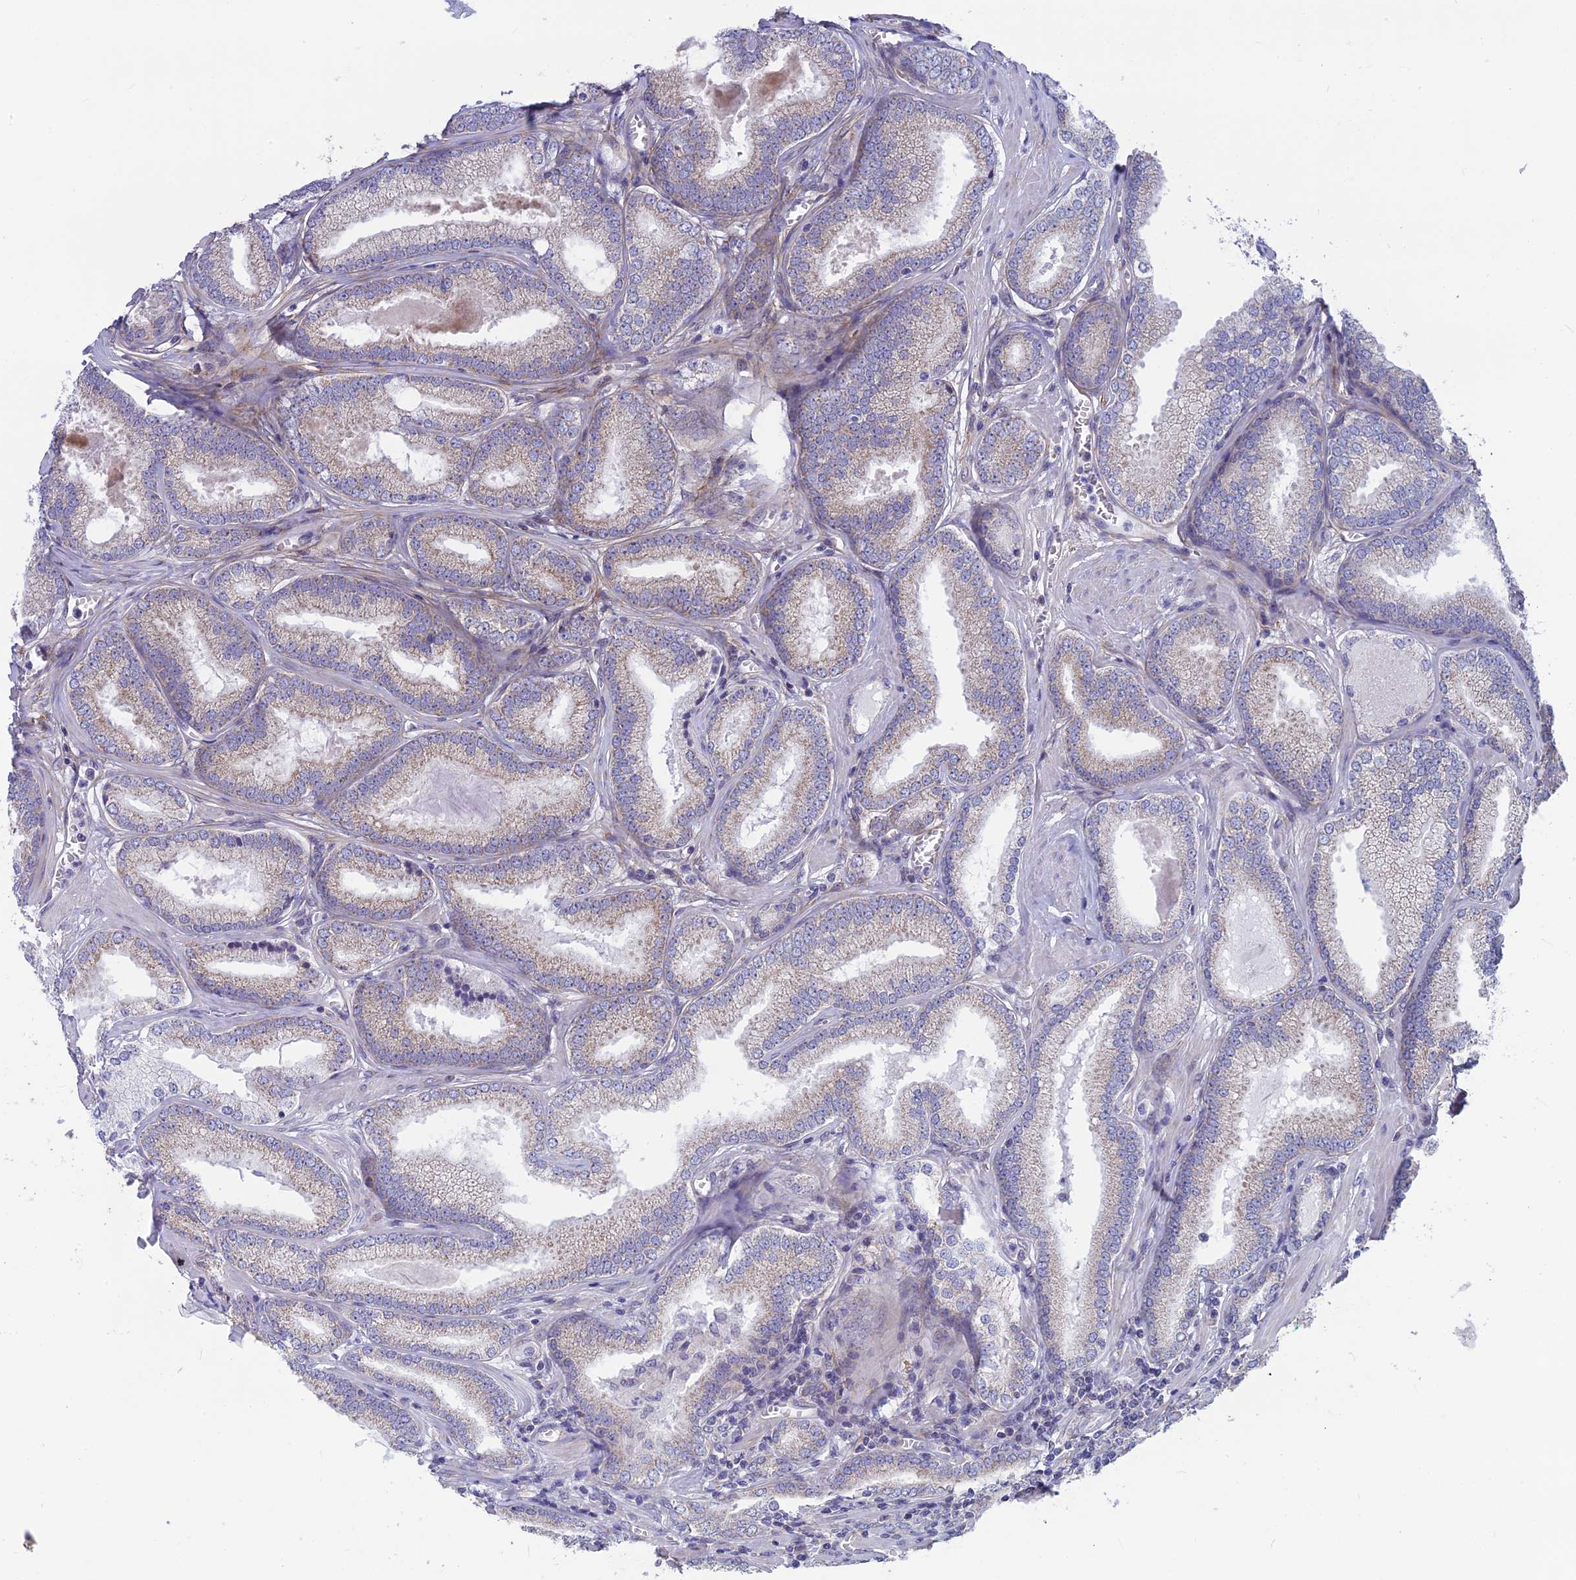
{"staining": {"intensity": "weak", "quantity": "25%-75%", "location": "cytoplasmic/membranous"}, "tissue": "prostate cancer", "cell_type": "Tumor cells", "image_type": "cancer", "snomed": [{"axis": "morphology", "description": "Adenocarcinoma, Low grade"}, {"axis": "topography", "description": "Prostate"}], "caption": "DAB immunohistochemical staining of human prostate cancer (adenocarcinoma (low-grade)) shows weak cytoplasmic/membranous protein staining in approximately 25%-75% of tumor cells.", "gene": "PLAC9", "patient": {"sex": "male", "age": 60}}